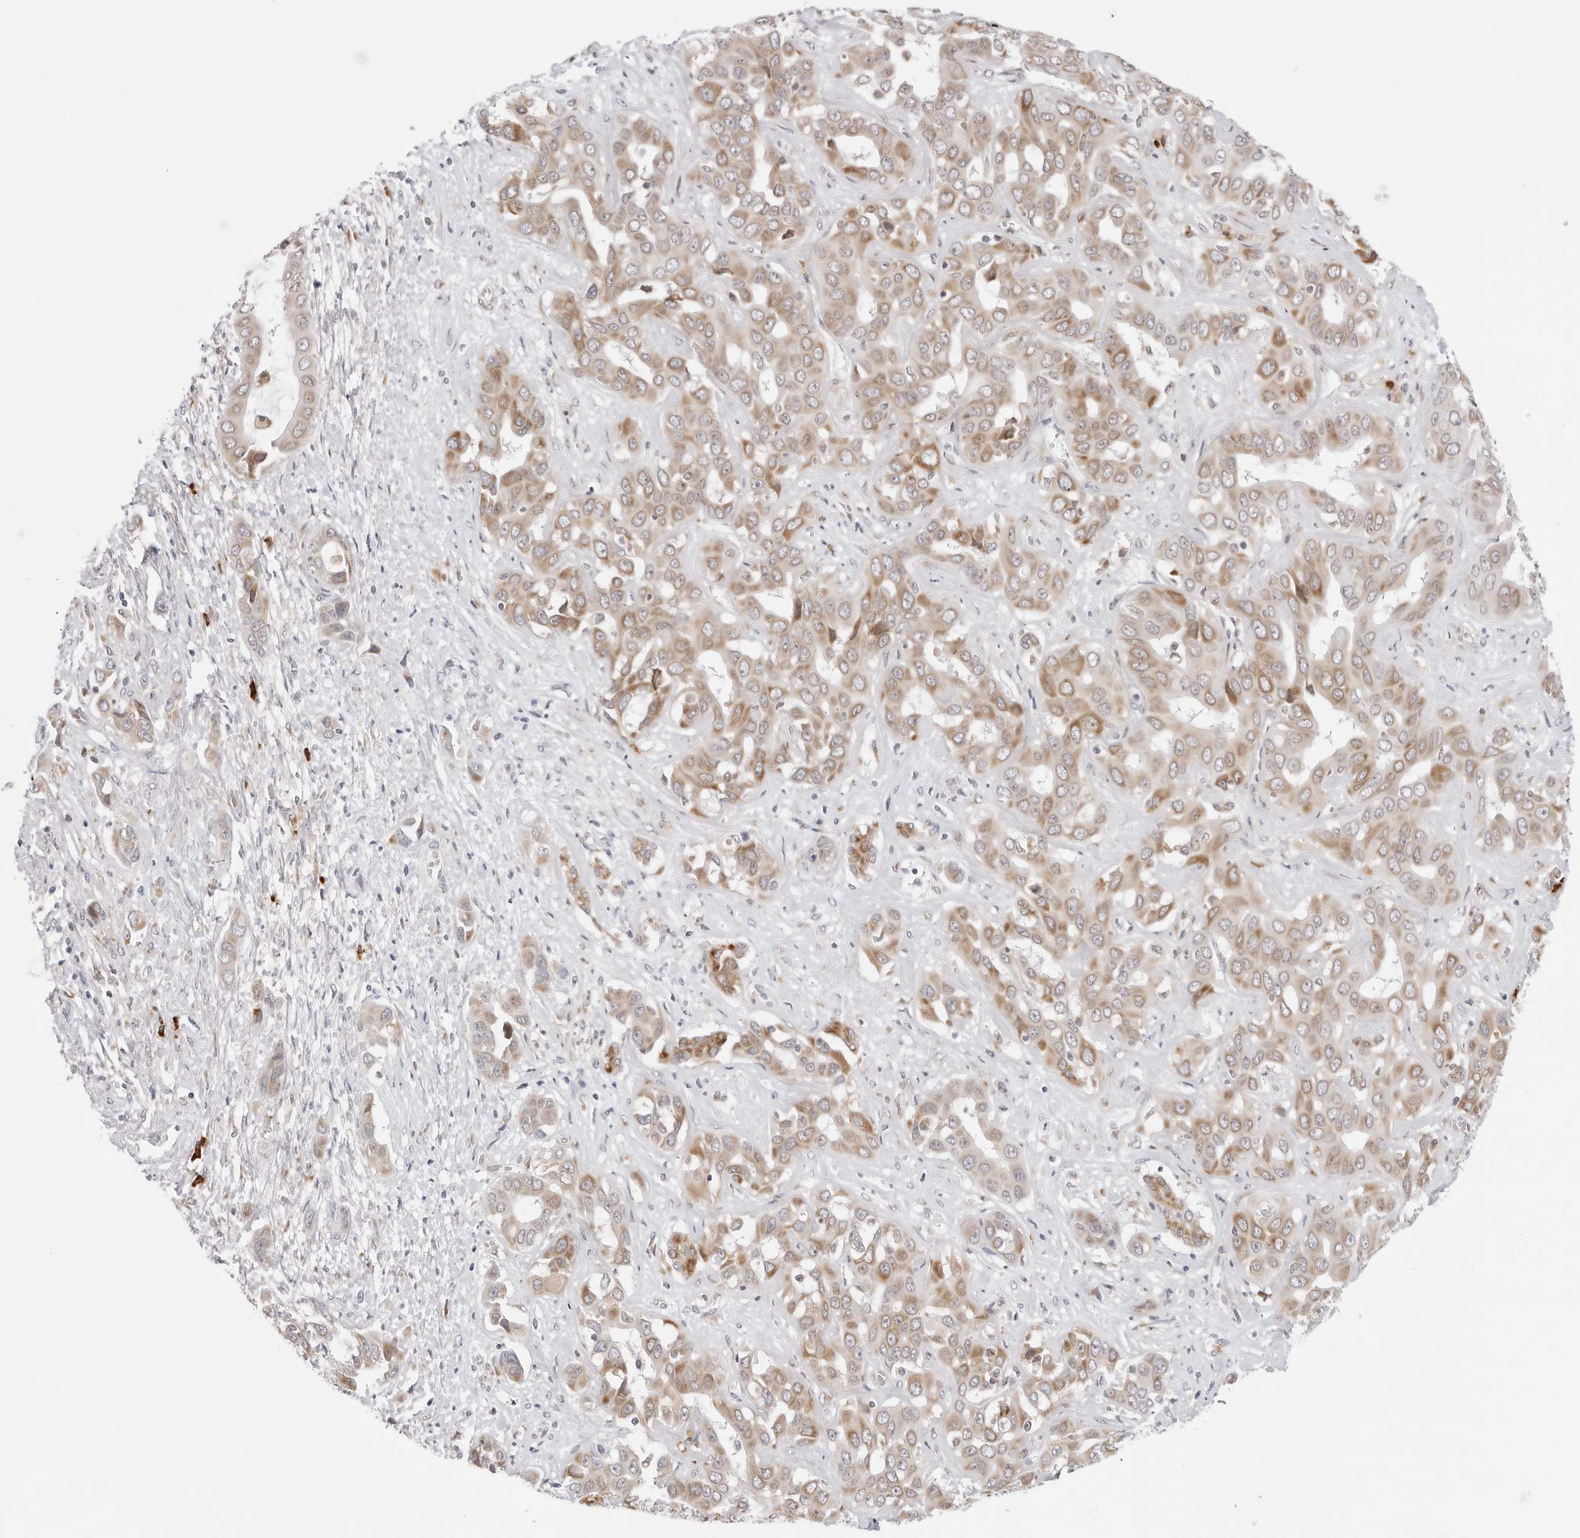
{"staining": {"intensity": "moderate", "quantity": ">75%", "location": "cytoplasmic/membranous"}, "tissue": "liver cancer", "cell_type": "Tumor cells", "image_type": "cancer", "snomed": [{"axis": "morphology", "description": "Cholangiocarcinoma"}, {"axis": "topography", "description": "Liver"}], "caption": "Immunohistochemical staining of liver cancer demonstrates moderate cytoplasmic/membranous protein expression in approximately >75% of tumor cells.", "gene": "RPN1", "patient": {"sex": "female", "age": 52}}